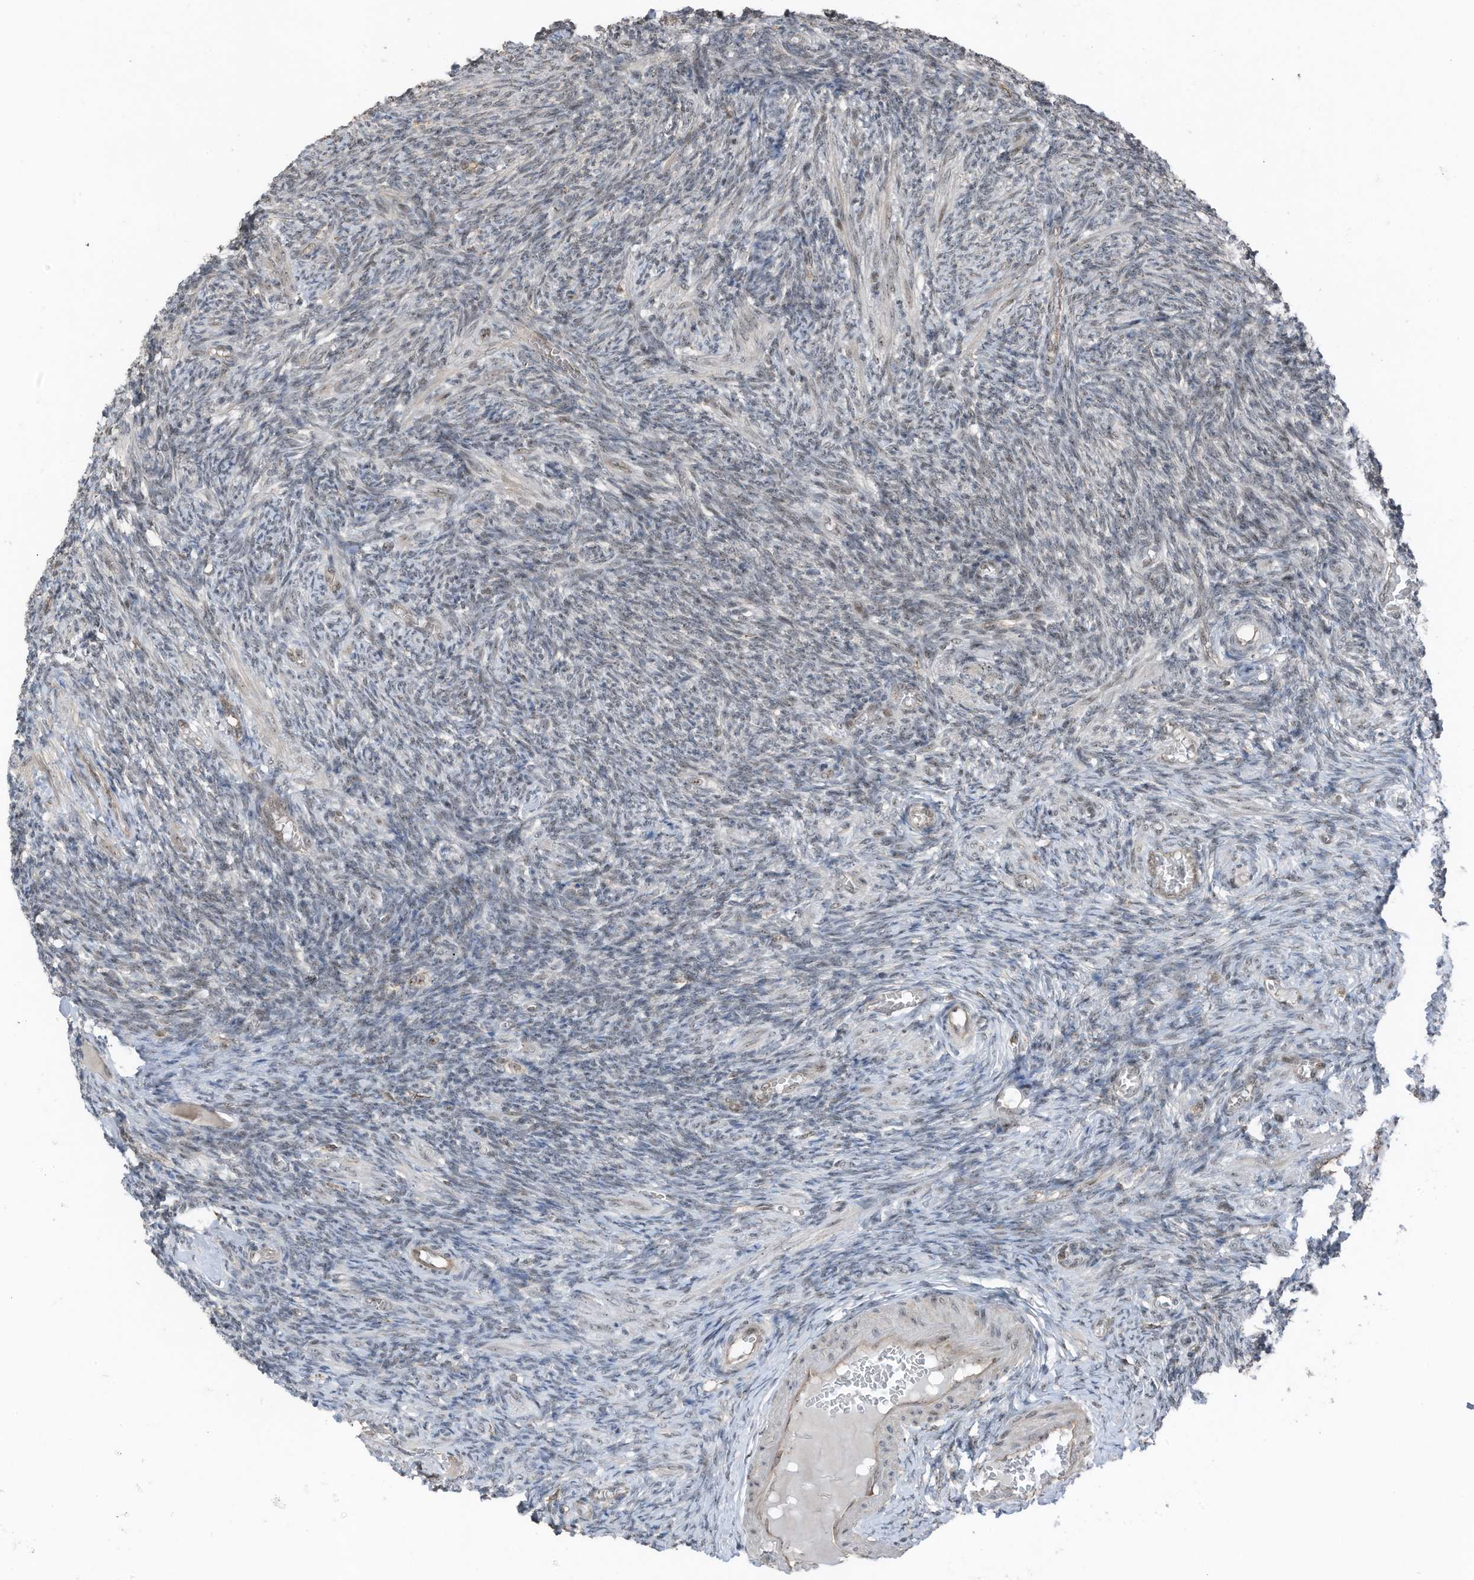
{"staining": {"intensity": "moderate", "quantity": "<25%", "location": "cytoplasmic/membranous,nuclear"}, "tissue": "ovary", "cell_type": "Ovarian stroma cells", "image_type": "normal", "snomed": [{"axis": "morphology", "description": "Normal tissue, NOS"}, {"axis": "topography", "description": "Ovary"}], "caption": "IHC staining of benign ovary, which exhibits low levels of moderate cytoplasmic/membranous,nuclear positivity in about <25% of ovarian stroma cells indicating moderate cytoplasmic/membranous,nuclear protein expression. The staining was performed using DAB (brown) for protein detection and nuclei were counterstained in hematoxylin (blue).", "gene": "UTP3", "patient": {"sex": "female", "age": 27}}